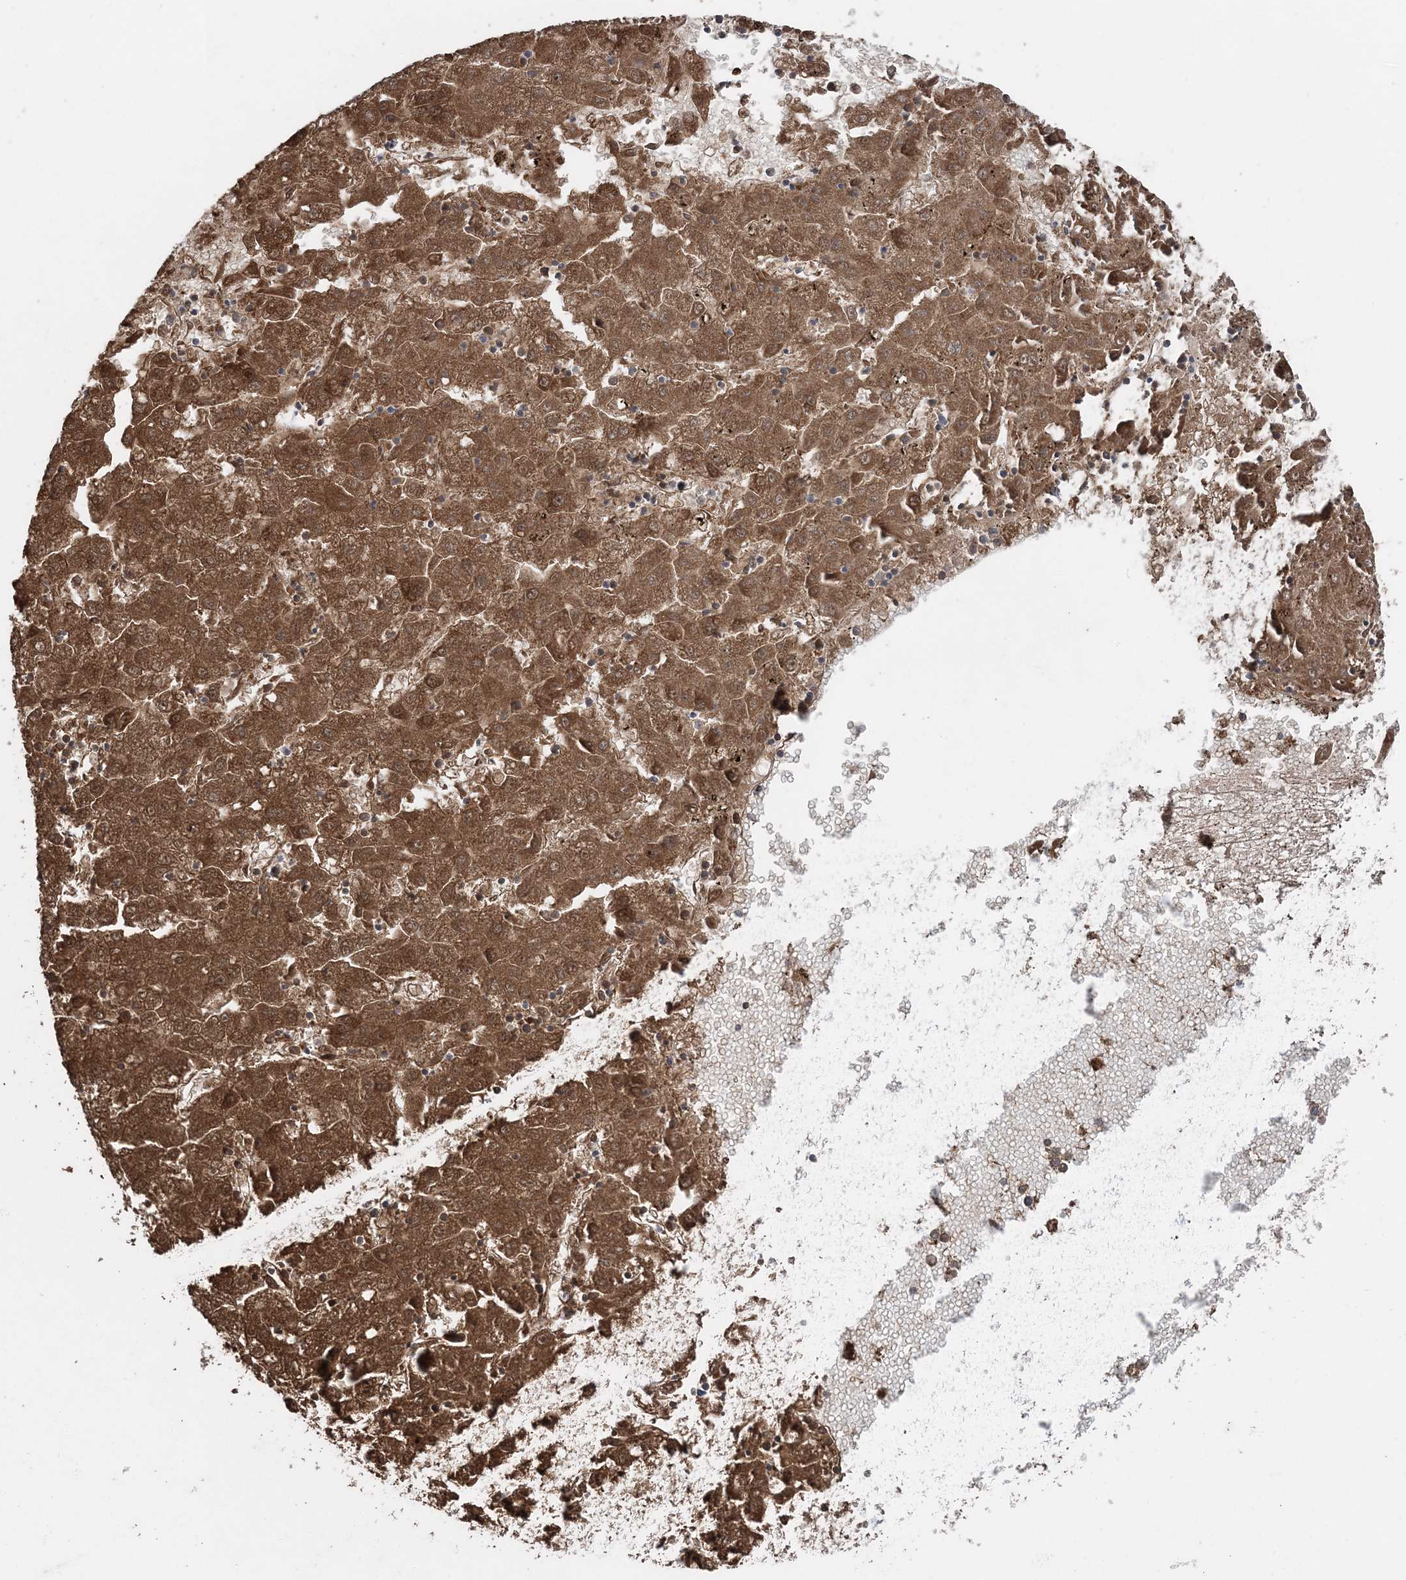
{"staining": {"intensity": "strong", "quantity": ">75%", "location": "cytoplasmic/membranous"}, "tissue": "liver cancer", "cell_type": "Tumor cells", "image_type": "cancer", "snomed": [{"axis": "morphology", "description": "Carcinoma, Hepatocellular, NOS"}, {"axis": "topography", "description": "Liver"}], "caption": "Protein staining of liver hepatocellular carcinoma tissue reveals strong cytoplasmic/membranous positivity in approximately >75% of tumor cells.", "gene": "SLU7", "patient": {"sex": "male", "age": 72}}